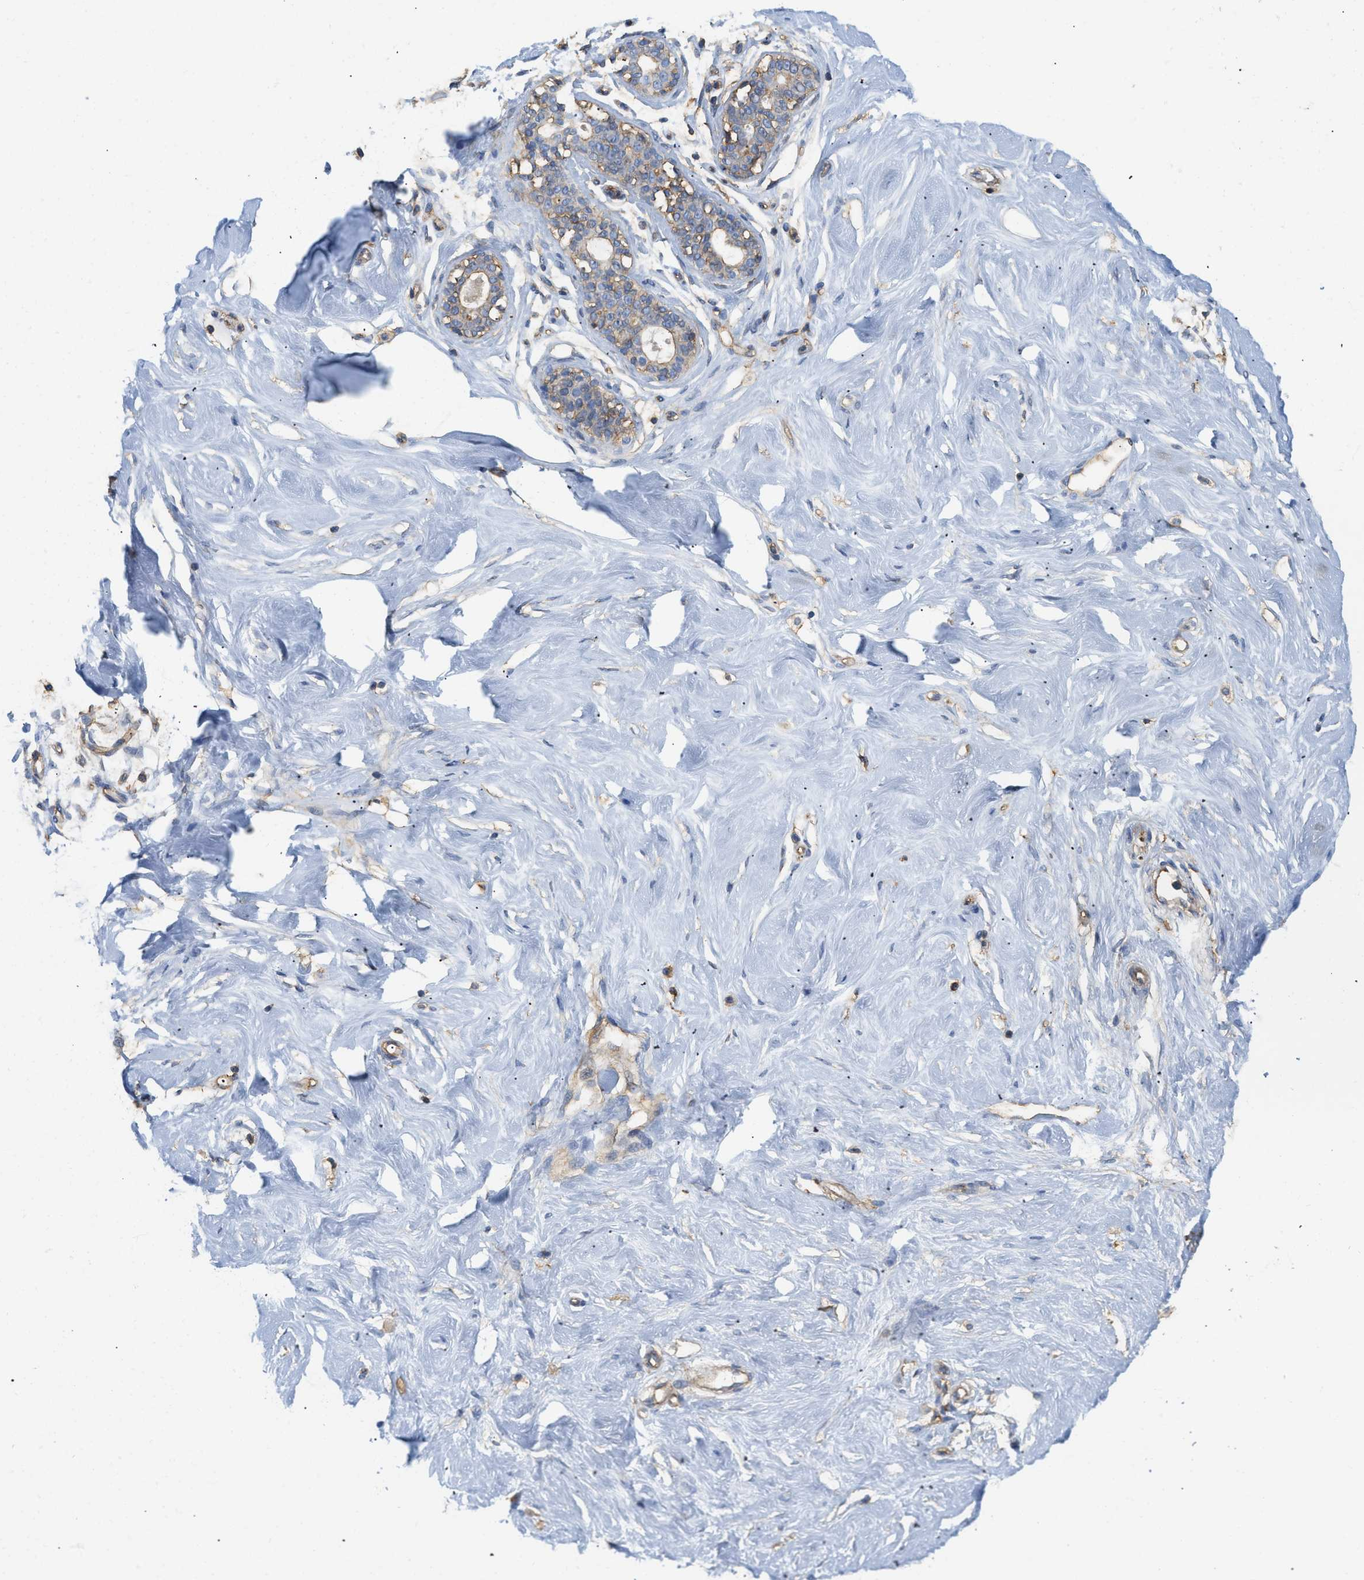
{"staining": {"intensity": "negative", "quantity": "none", "location": "none"}, "tissue": "breast", "cell_type": "Adipocytes", "image_type": "normal", "snomed": [{"axis": "morphology", "description": "Normal tissue, NOS"}, {"axis": "topography", "description": "Breast"}], "caption": "High power microscopy micrograph of an immunohistochemistry (IHC) histopathology image of unremarkable breast, revealing no significant staining in adipocytes. The staining is performed using DAB brown chromogen with nuclei counter-stained in using hematoxylin.", "gene": "GNB4", "patient": {"sex": "female", "age": 23}}